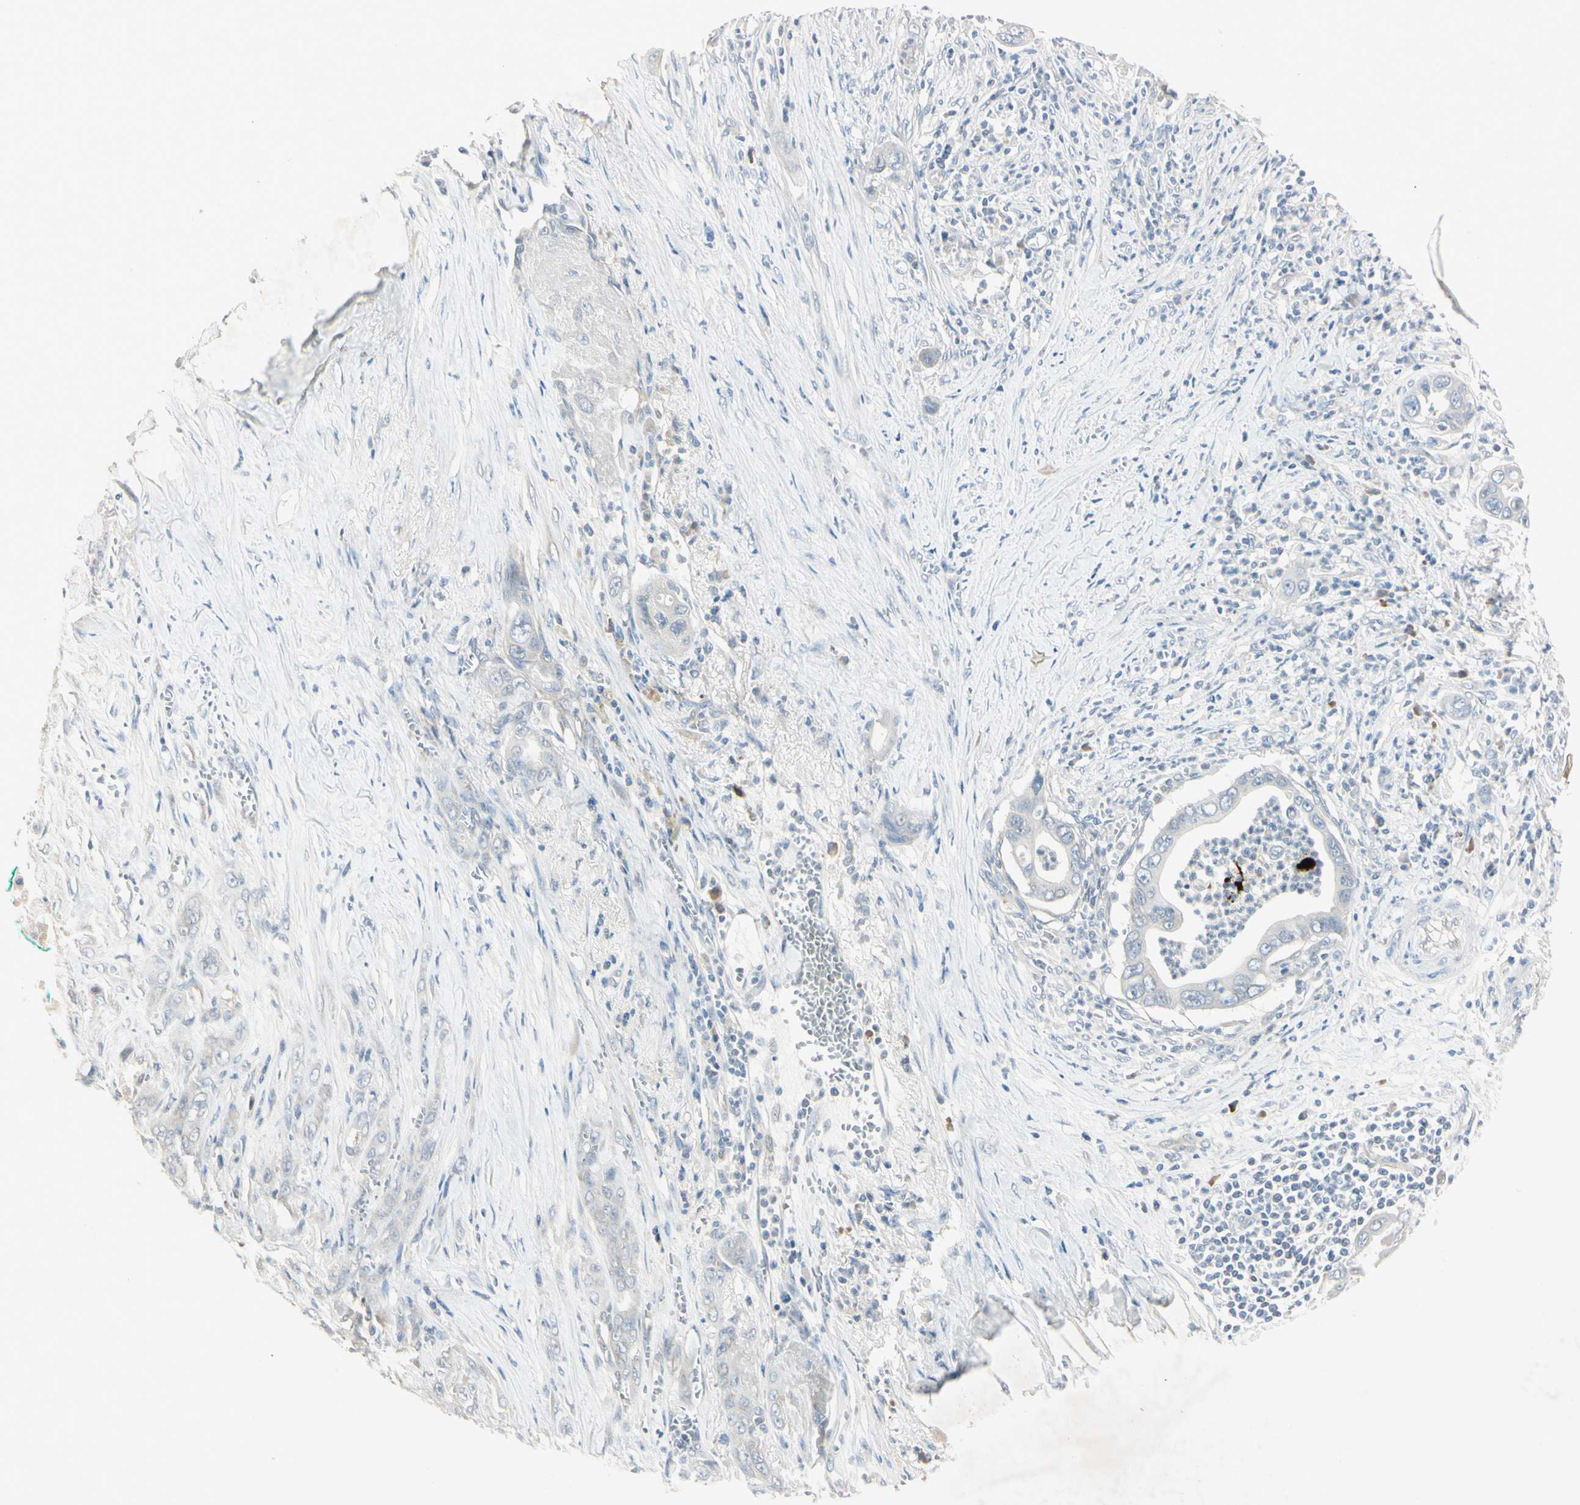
{"staining": {"intensity": "negative", "quantity": "none", "location": "none"}, "tissue": "pancreatic cancer", "cell_type": "Tumor cells", "image_type": "cancer", "snomed": [{"axis": "morphology", "description": "Adenocarcinoma, NOS"}, {"axis": "topography", "description": "Pancreas"}], "caption": "DAB (3,3'-diaminobenzidine) immunohistochemical staining of adenocarcinoma (pancreatic) displays no significant positivity in tumor cells.", "gene": "AATK", "patient": {"sex": "male", "age": 59}}